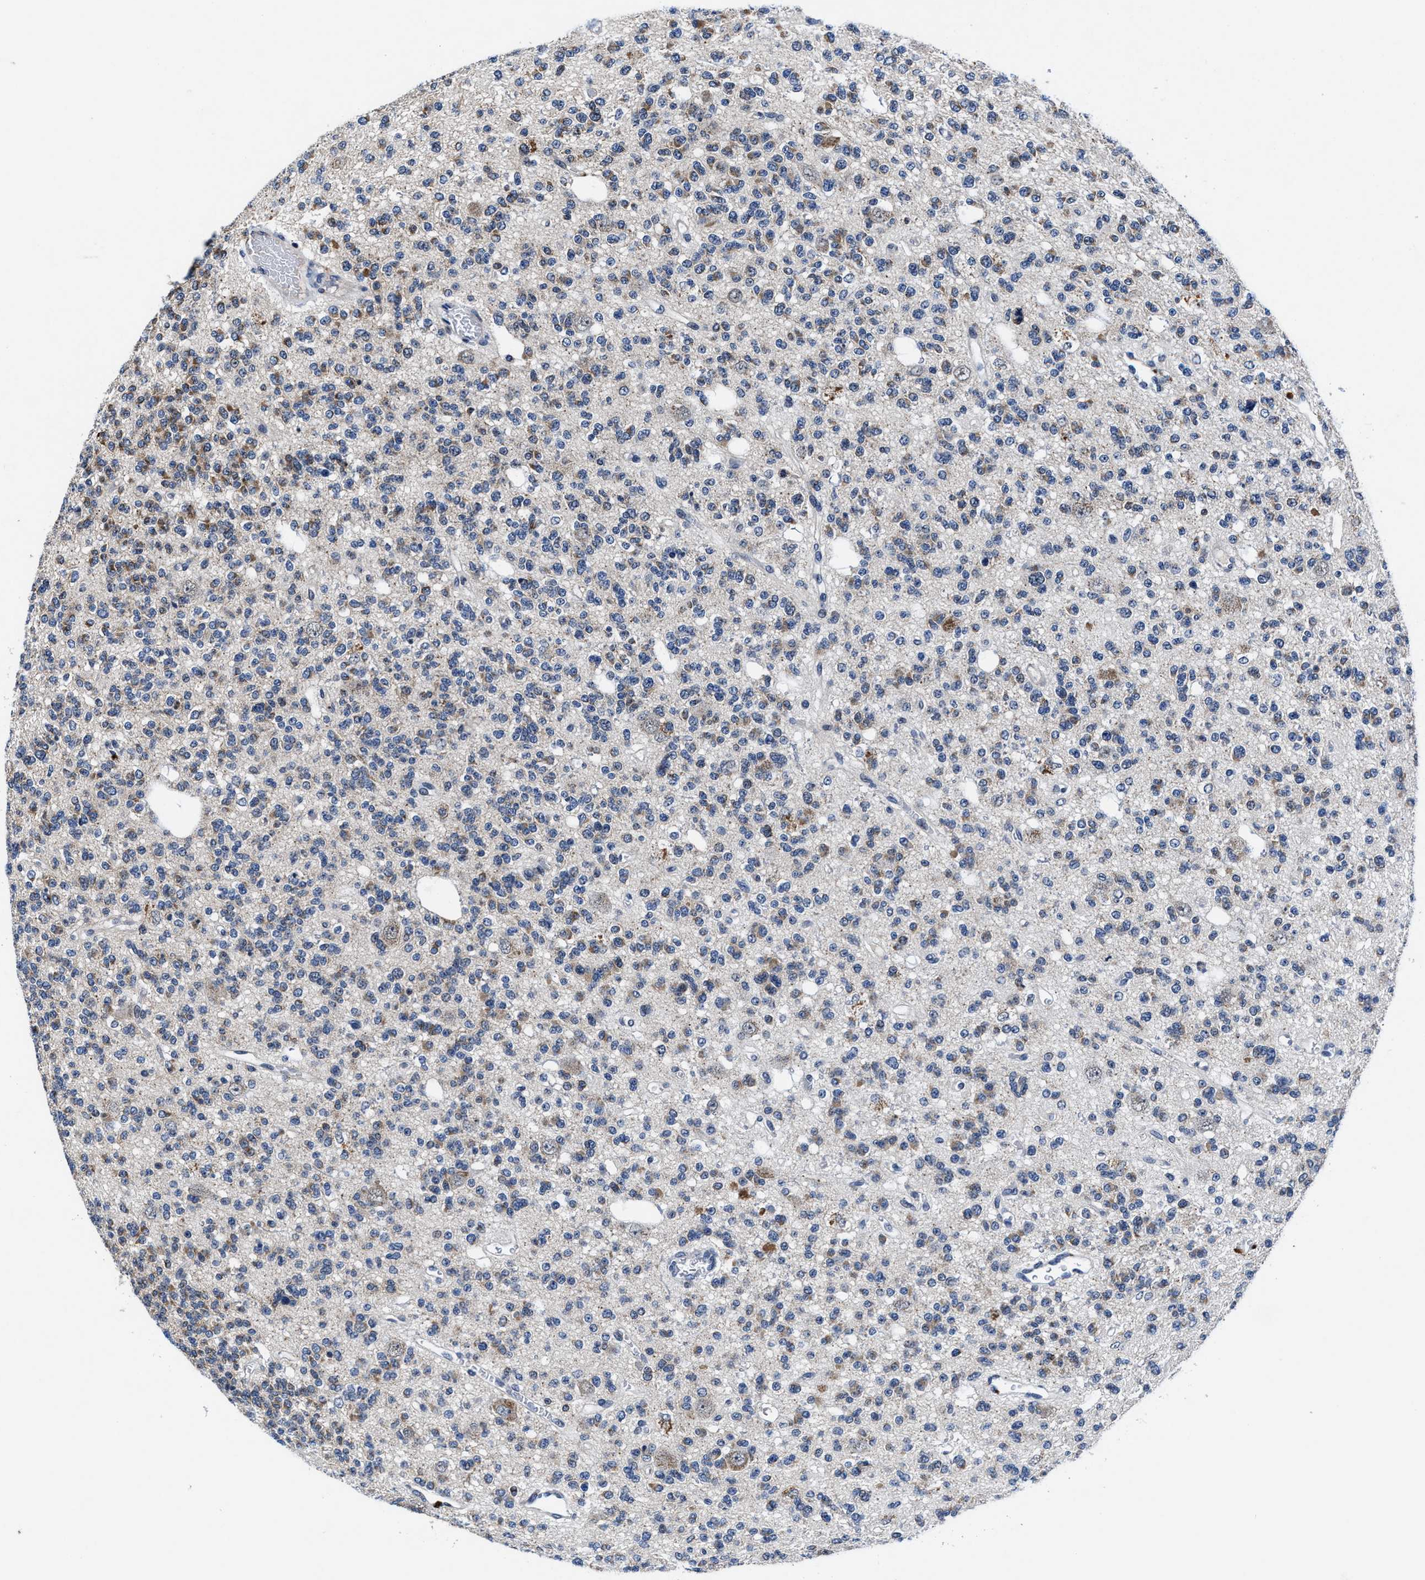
{"staining": {"intensity": "moderate", "quantity": "<25%", "location": "cytoplasmic/membranous"}, "tissue": "glioma", "cell_type": "Tumor cells", "image_type": "cancer", "snomed": [{"axis": "morphology", "description": "Glioma, malignant, Low grade"}, {"axis": "topography", "description": "Brain"}], "caption": "An immunohistochemistry image of tumor tissue is shown. Protein staining in brown labels moderate cytoplasmic/membranous positivity in glioma within tumor cells. (Stains: DAB in brown, nuclei in blue, Microscopy: brightfield microscopy at high magnification).", "gene": "TMEM53", "patient": {"sex": "male", "age": 38}}